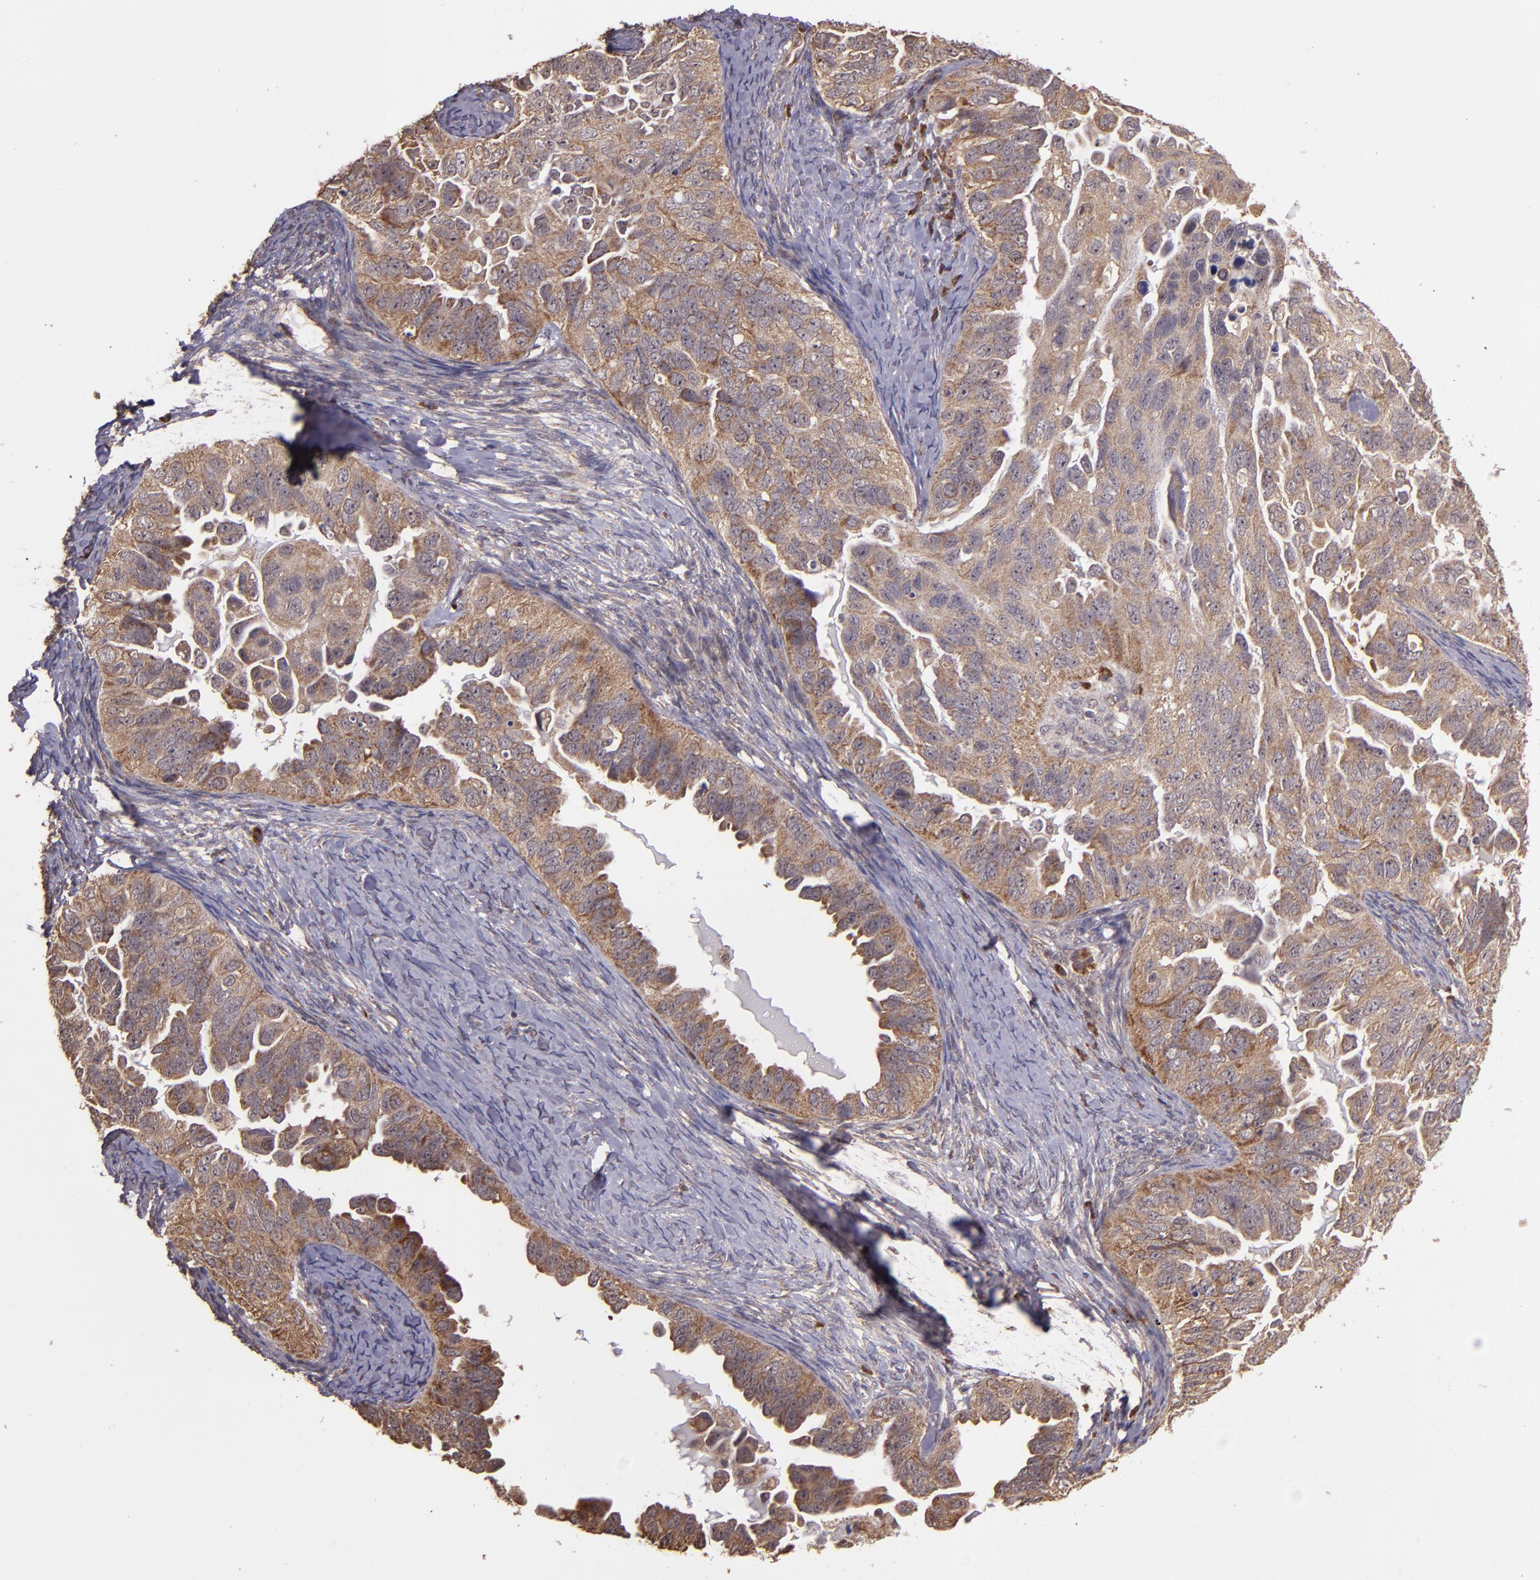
{"staining": {"intensity": "strong", "quantity": ">75%", "location": "cytoplasmic/membranous"}, "tissue": "ovarian cancer", "cell_type": "Tumor cells", "image_type": "cancer", "snomed": [{"axis": "morphology", "description": "Cystadenocarcinoma, serous, NOS"}, {"axis": "topography", "description": "Ovary"}], "caption": "Immunohistochemistry staining of ovarian serous cystadenocarcinoma, which shows high levels of strong cytoplasmic/membranous positivity in about >75% of tumor cells indicating strong cytoplasmic/membranous protein staining. The staining was performed using DAB (brown) for protein detection and nuclei were counterstained in hematoxylin (blue).", "gene": "USP51", "patient": {"sex": "female", "age": 82}}